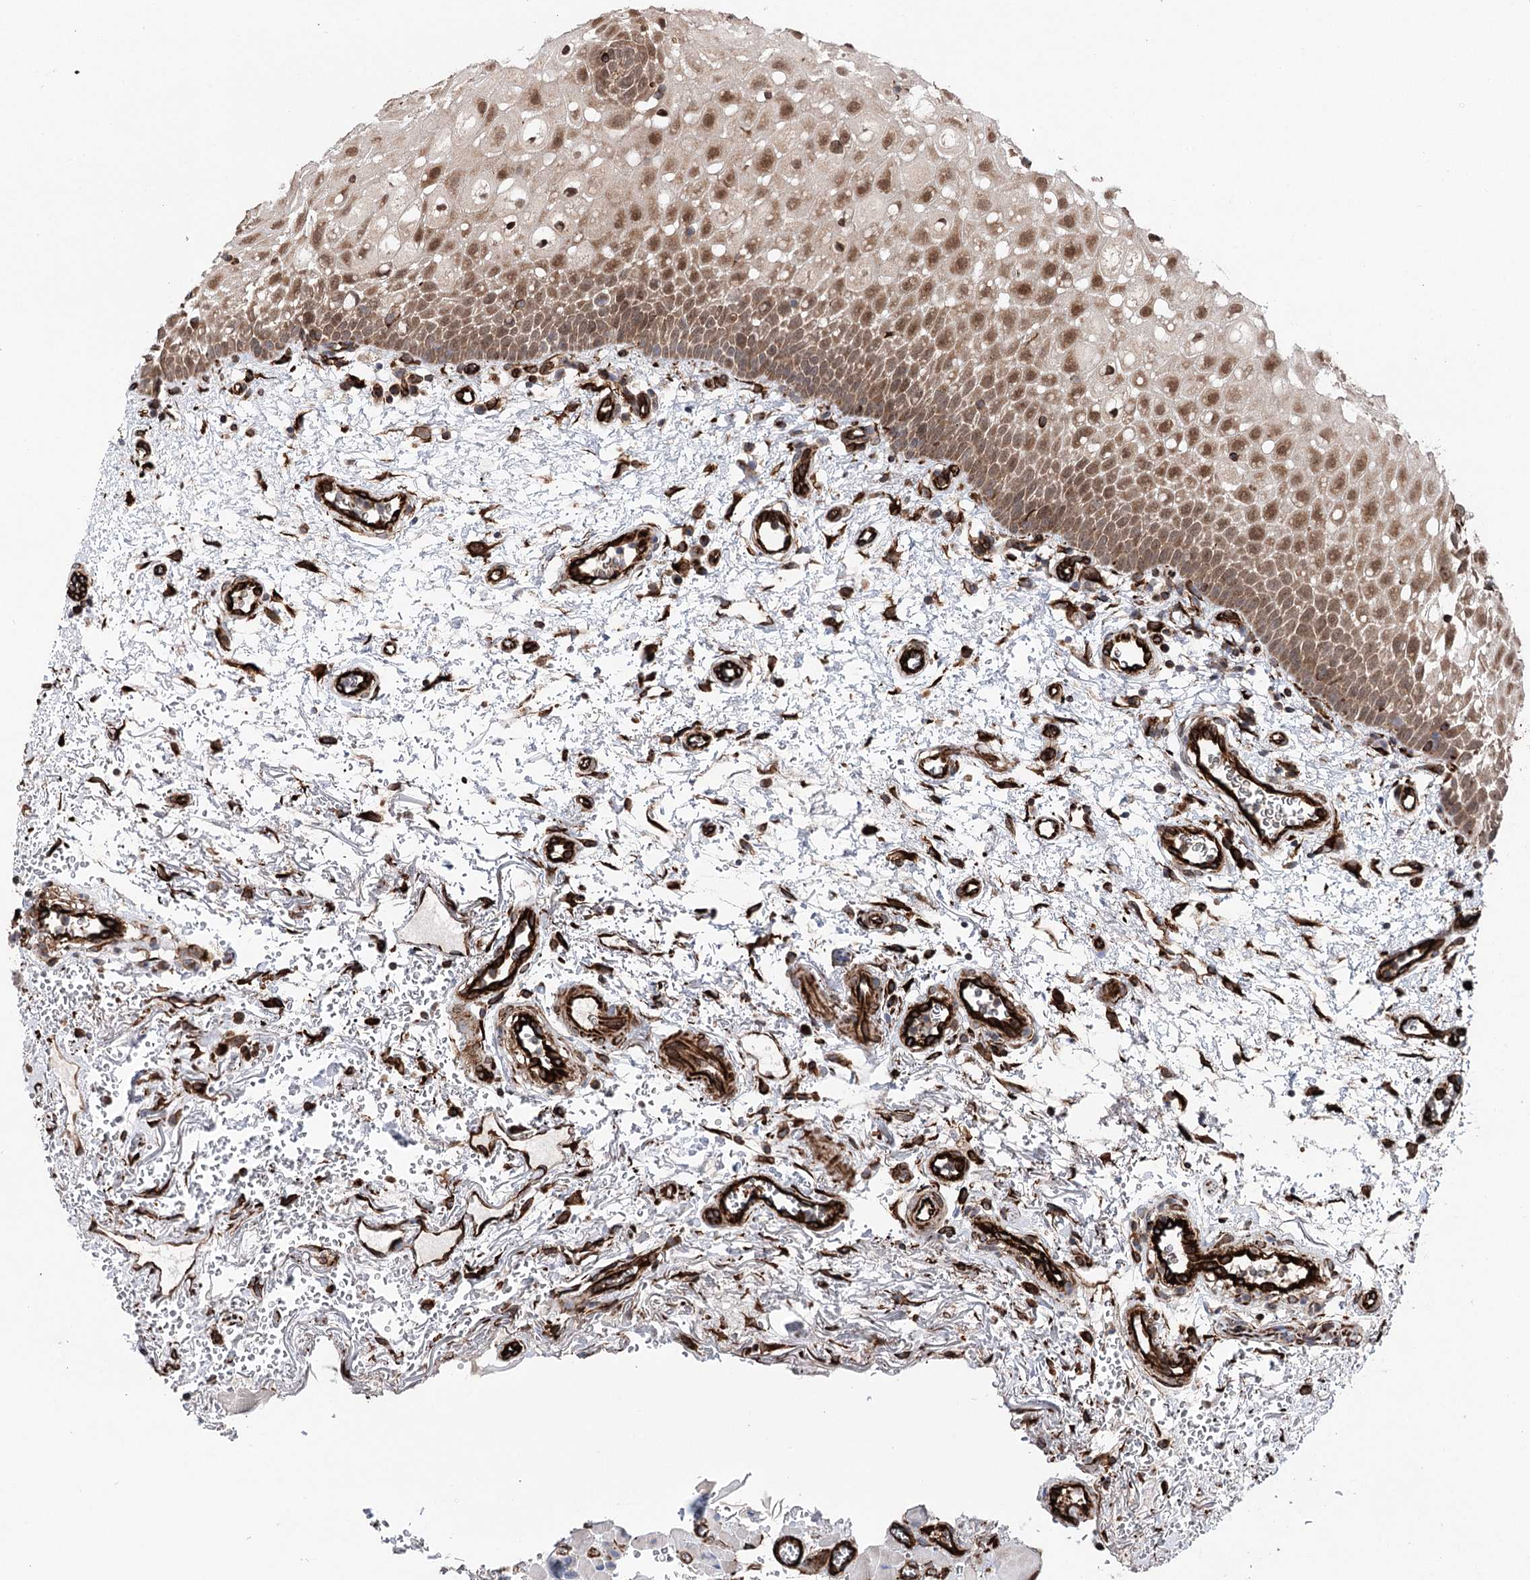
{"staining": {"intensity": "strong", "quantity": "25%-75%", "location": "cytoplasmic/membranous,nuclear"}, "tissue": "oral mucosa", "cell_type": "Squamous epithelial cells", "image_type": "normal", "snomed": [{"axis": "morphology", "description": "Normal tissue, NOS"}, {"axis": "morphology", "description": "Squamous cell carcinoma, NOS"}, {"axis": "topography", "description": "Oral tissue"}, {"axis": "topography", "description": "Head-Neck"}], "caption": "High-magnification brightfield microscopy of benign oral mucosa stained with DAB (3,3'-diaminobenzidine) (brown) and counterstained with hematoxylin (blue). squamous epithelial cells exhibit strong cytoplasmic/membranous,nuclear staining is seen in about25%-75% of cells.", "gene": "MIB1", "patient": {"sex": "male", "age": 68}}